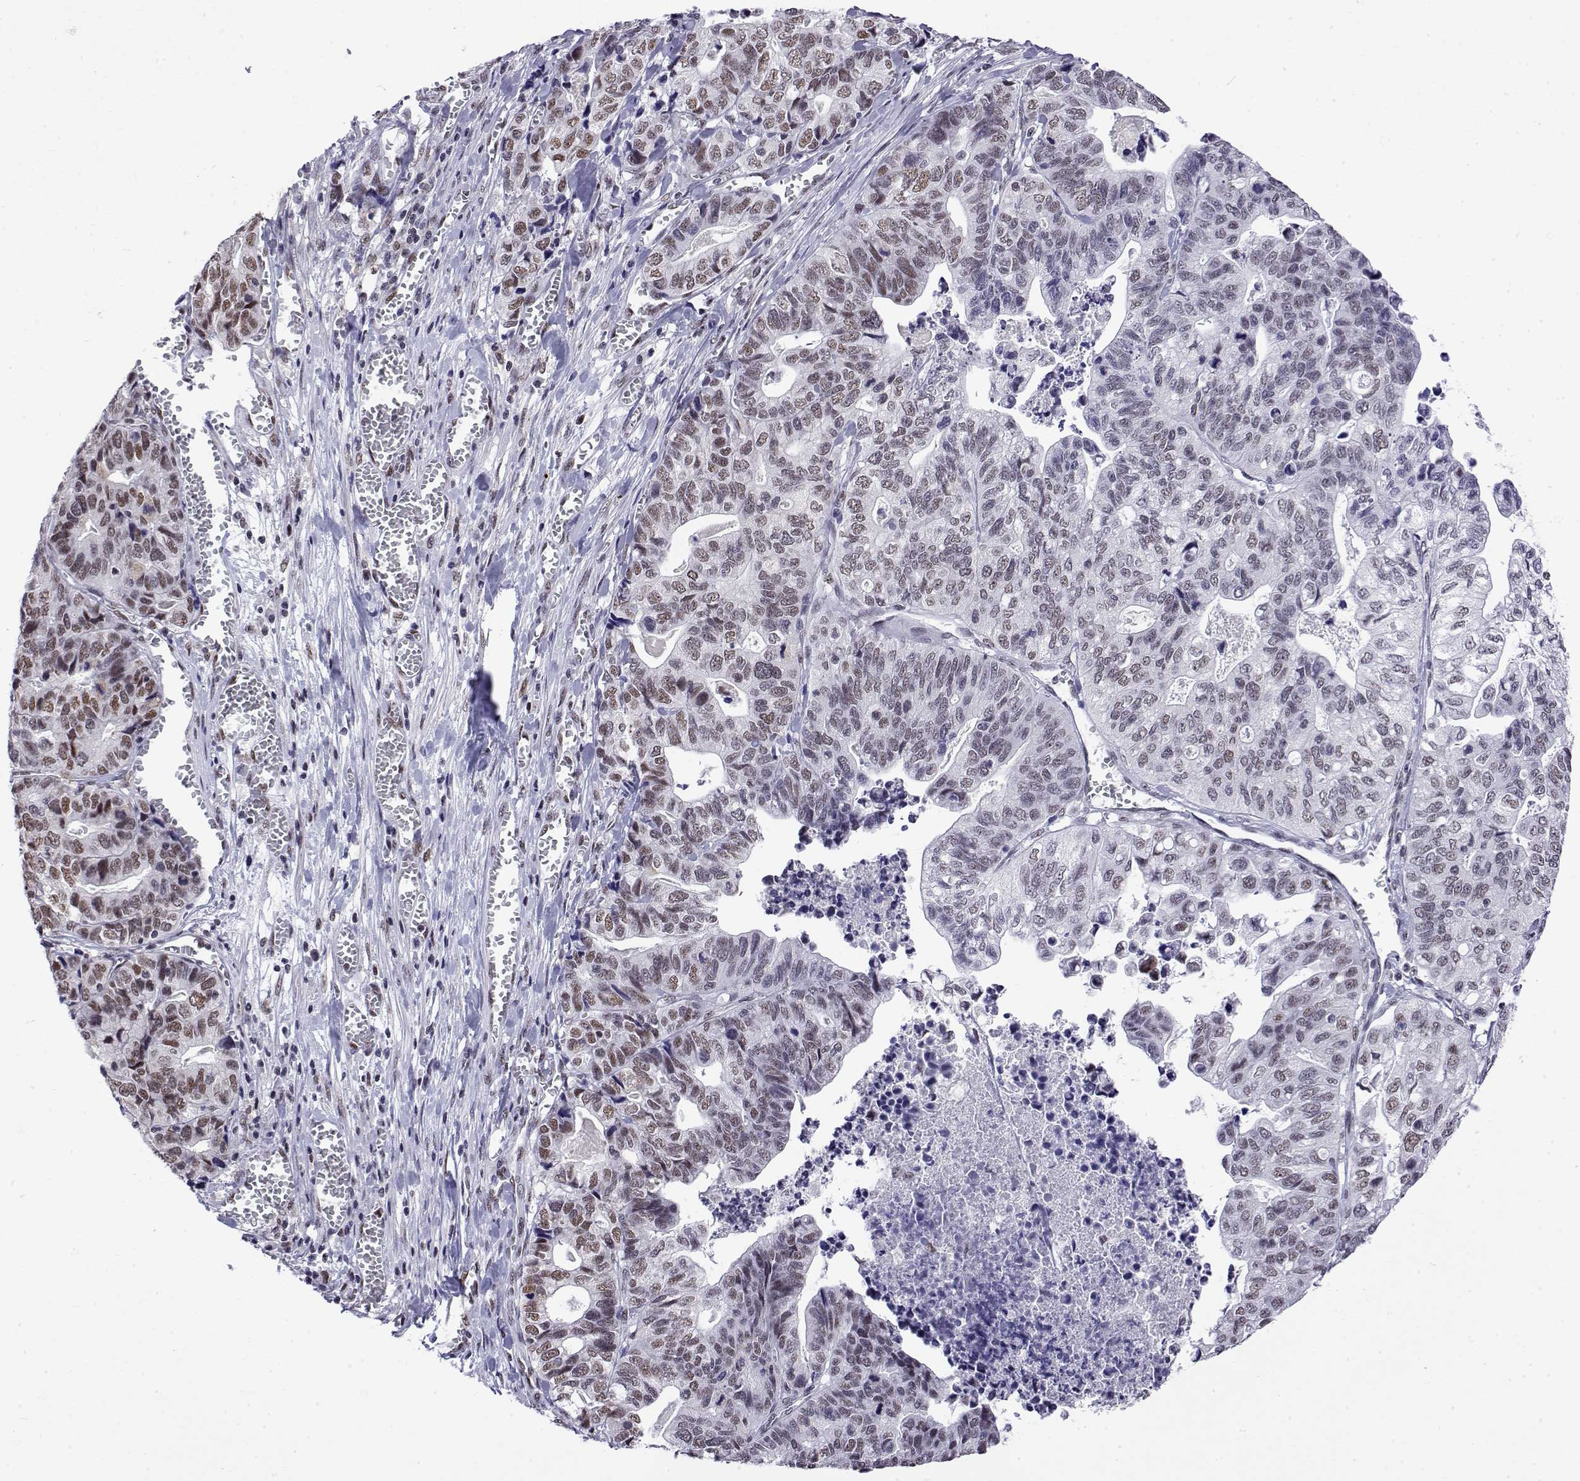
{"staining": {"intensity": "moderate", "quantity": "<25%", "location": "nuclear"}, "tissue": "stomach cancer", "cell_type": "Tumor cells", "image_type": "cancer", "snomed": [{"axis": "morphology", "description": "Adenocarcinoma, NOS"}, {"axis": "topography", "description": "Stomach, upper"}], "caption": "IHC staining of stomach adenocarcinoma, which exhibits low levels of moderate nuclear staining in approximately <25% of tumor cells indicating moderate nuclear protein staining. The staining was performed using DAB (brown) for protein detection and nuclei were counterstained in hematoxylin (blue).", "gene": "POLDIP3", "patient": {"sex": "female", "age": 67}}